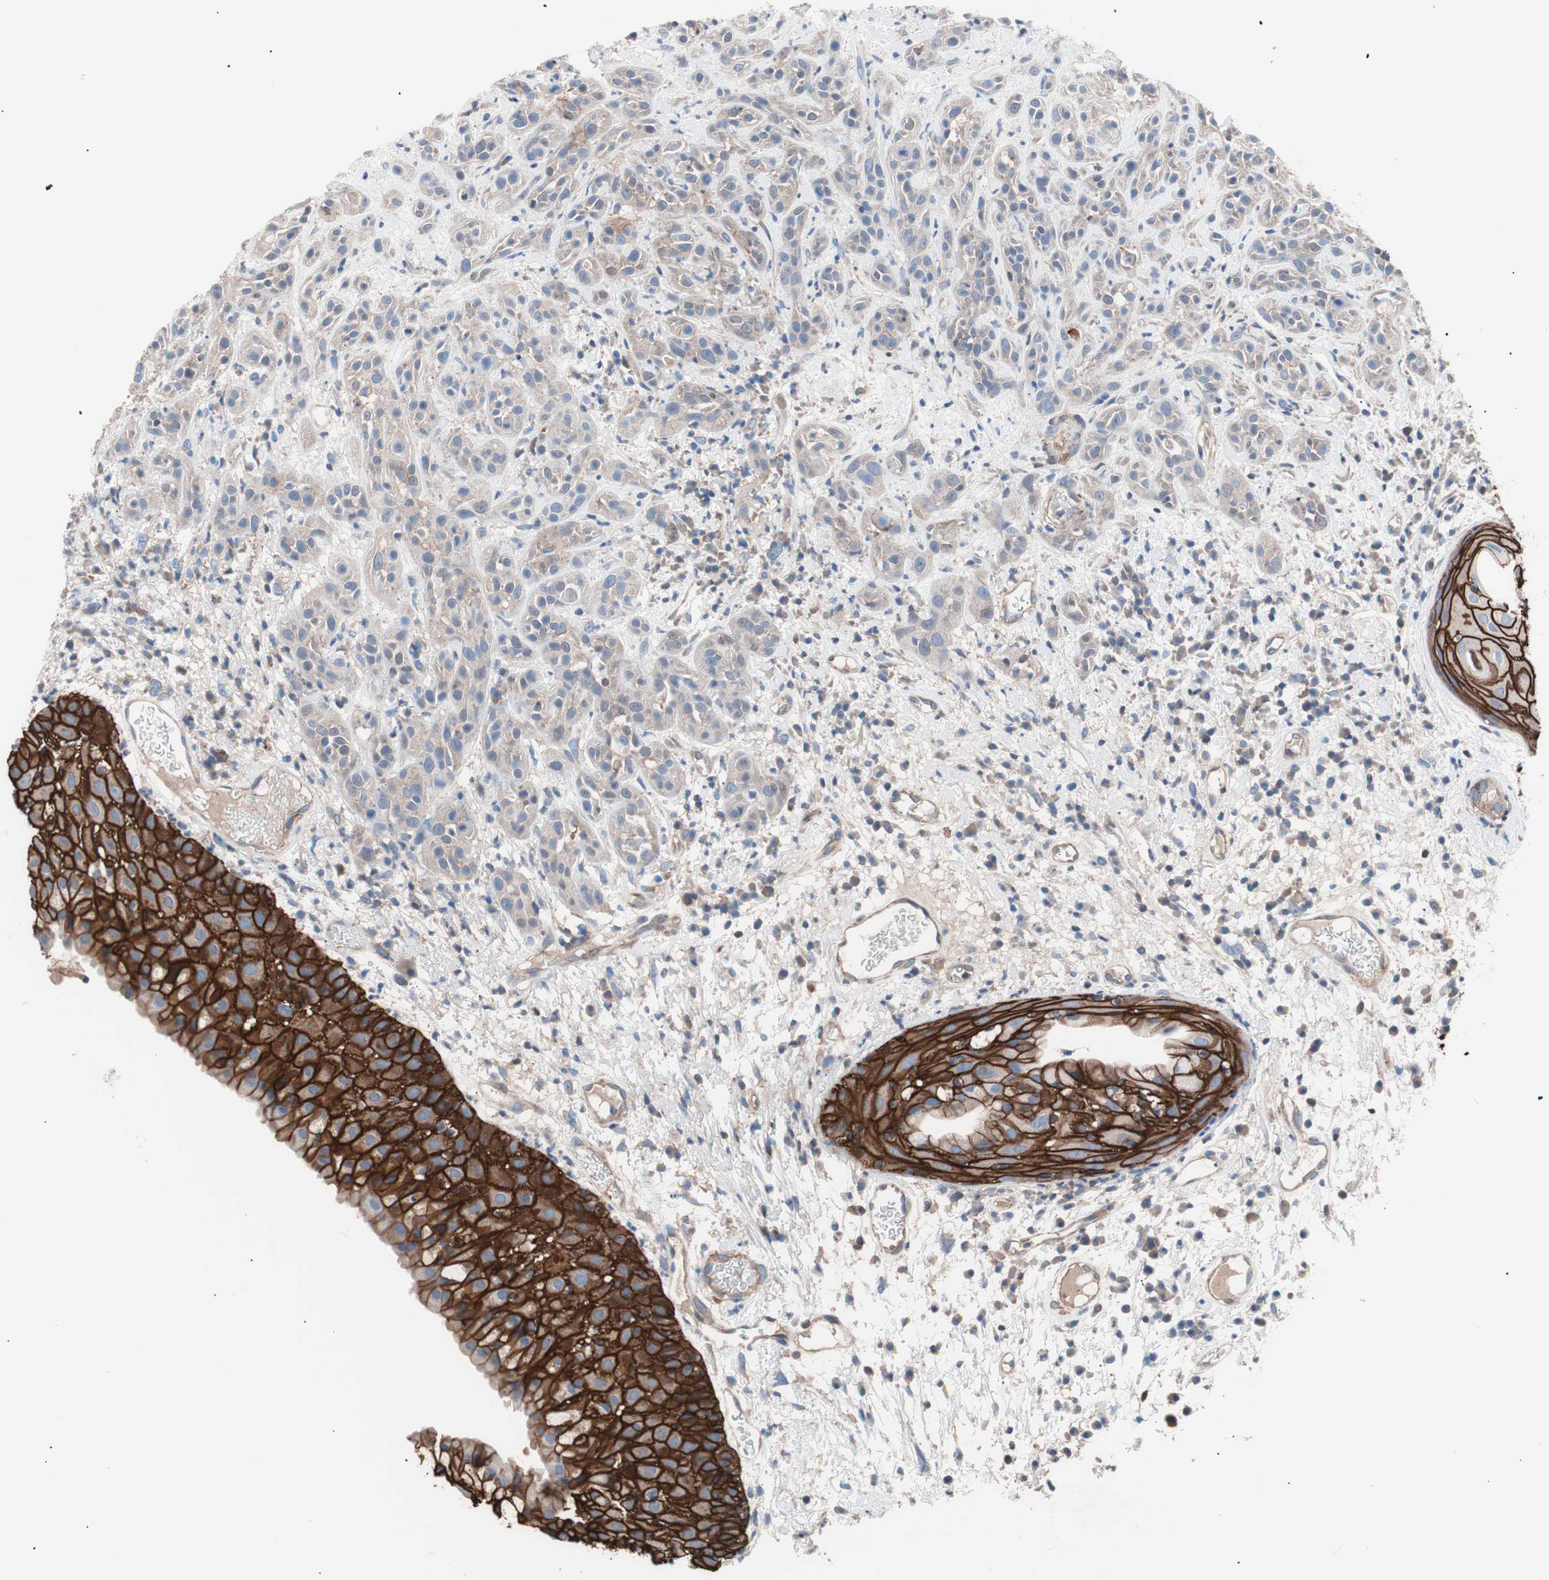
{"staining": {"intensity": "moderate", "quantity": "25%-75%", "location": "cytoplasmic/membranous"}, "tissue": "head and neck cancer", "cell_type": "Tumor cells", "image_type": "cancer", "snomed": [{"axis": "morphology", "description": "Squamous cell carcinoma, NOS"}, {"axis": "topography", "description": "Head-Neck"}], "caption": "Immunohistochemistry of human squamous cell carcinoma (head and neck) displays medium levels of moderate cytoplasmic/membranous staining in about 25%-75% of tumor cells.", "gene": "GPR160", "patient": {"sex": "male", "age": 62}}